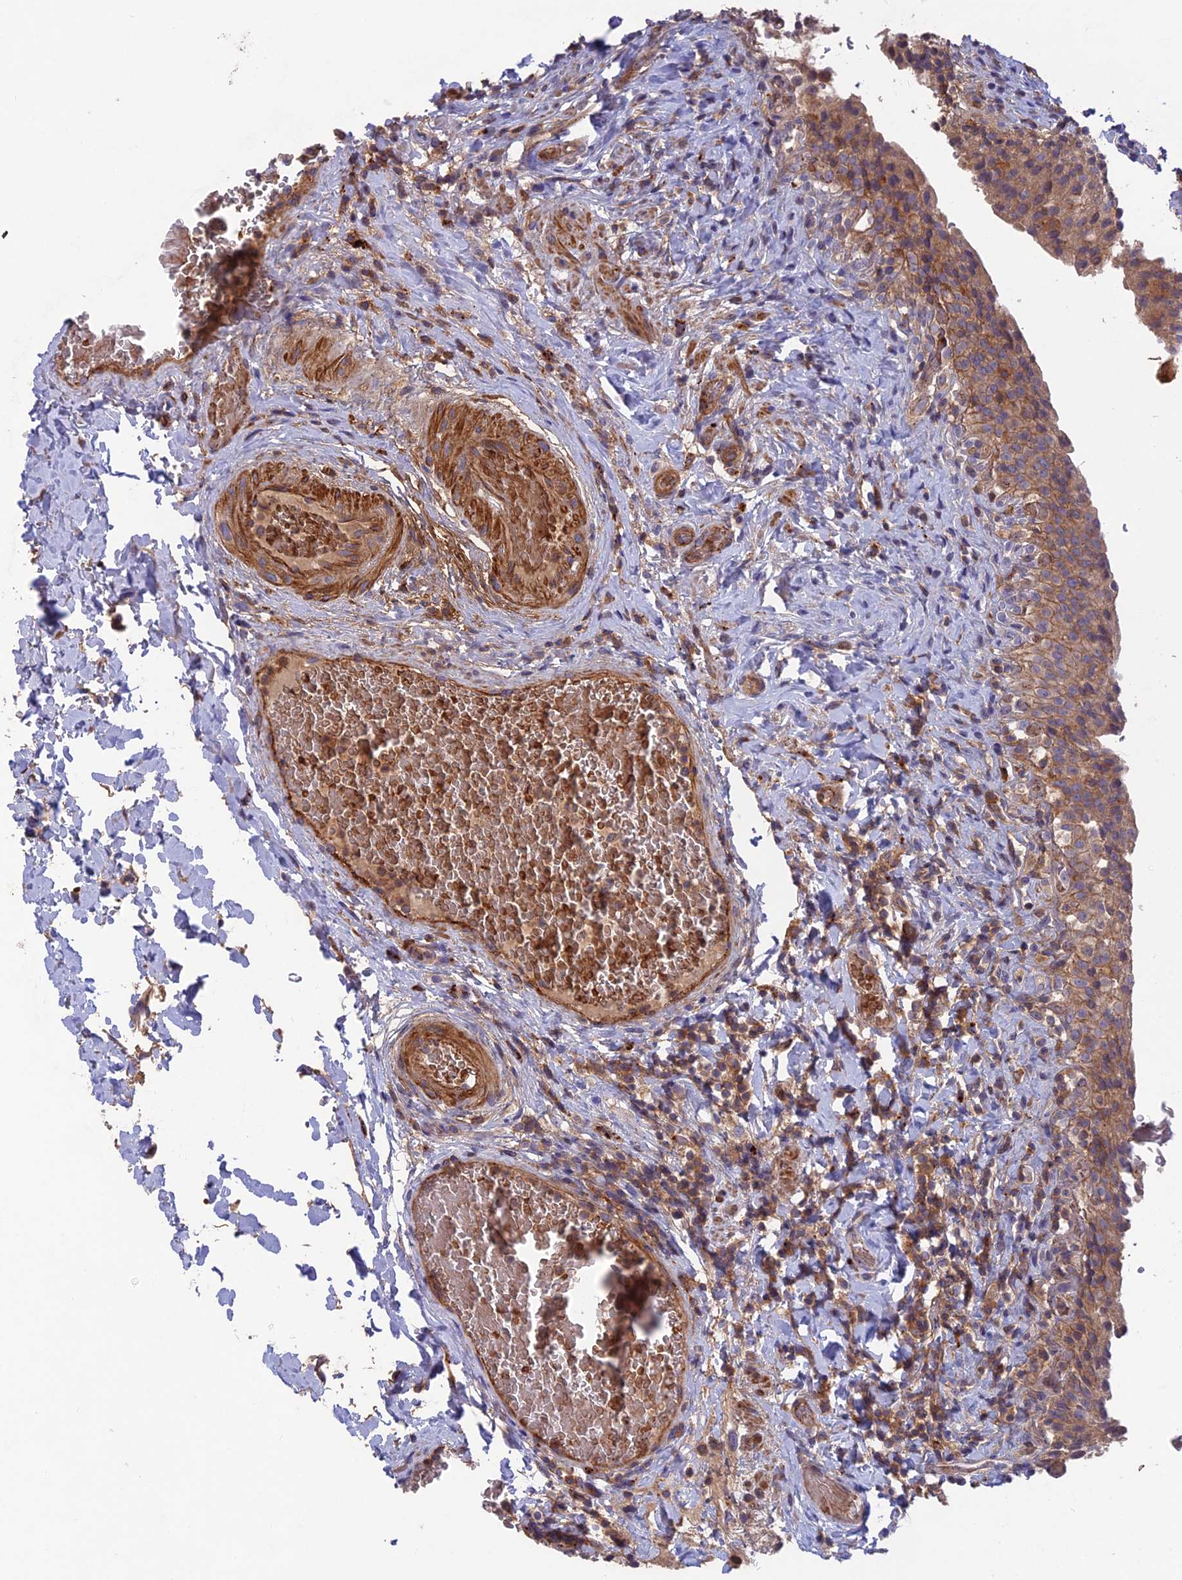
{"staining": {"intensity": "moderate", "quantity": ">75%", "location": "cytoplasmic/membranous"}, "tissue": "urinary bladder", "cell_type": "Urothelial cells", "image_type": "normal", "snomed": [{"axis": "morphology", "description": "Normal tissue, NOS"}, {"axis": "morphology", "description": "Inflammation, NOS"}, {"axis": "topography", "description": "Urinary bladder"}], "caption": "Immunohistochemistry (IHC) photomicrograph of benign urinary bladder stained for a protein (brown), which displays medium levels of moderate cytoplasmic/membranous expression in about >75% of urothelial cells.", "gene": "CPNE7", "patient": {"sex": "male", "age": 64}}